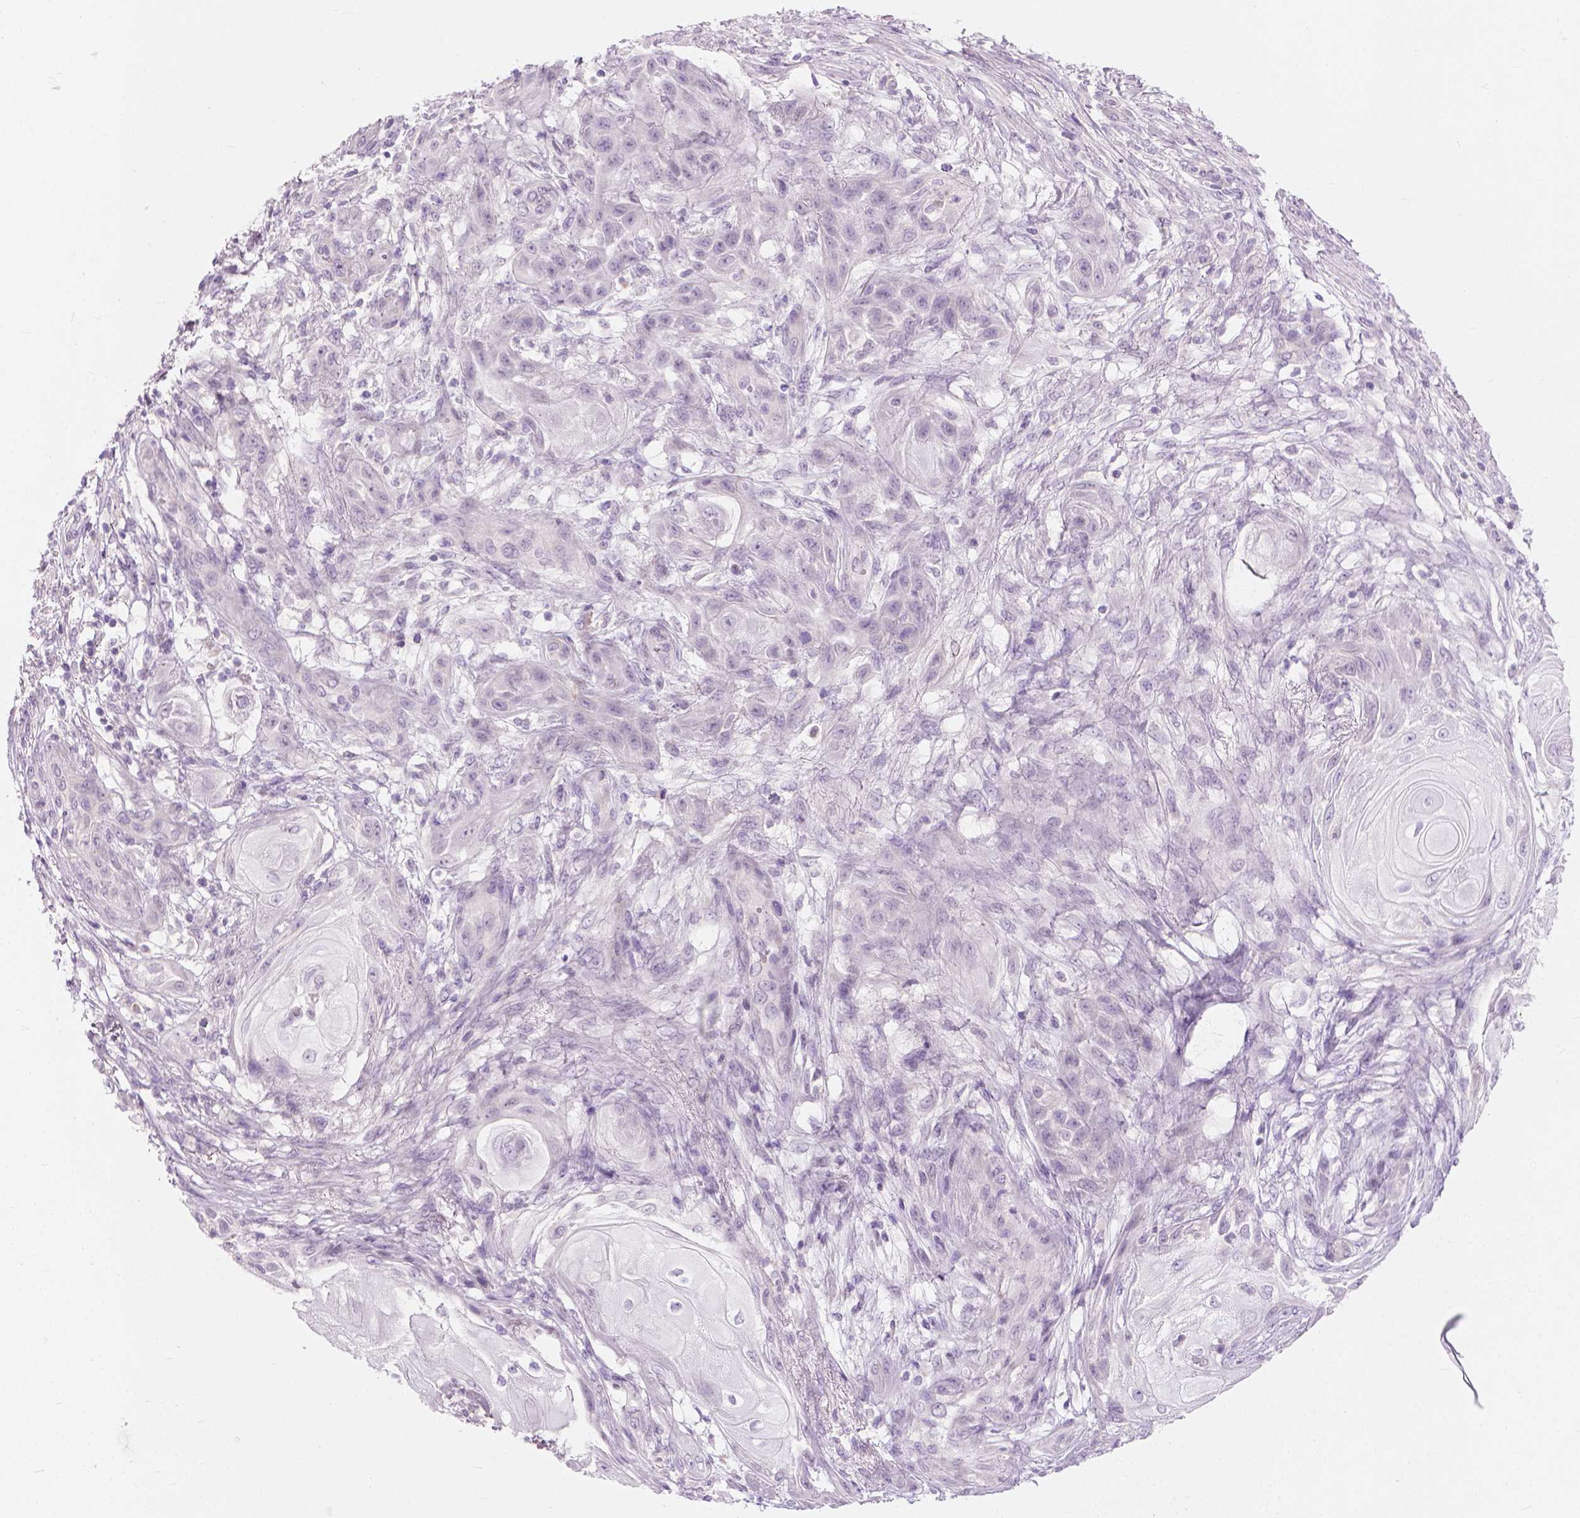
{"staining": {"intensity": "negative", "quantity": "none", "location": "none"}, "tissue": "skin cancer", "cell_type": "Tumor cells", "image_type": "cancer", "snomed": [{"axis": "morphology", "description": "Squamous cell carcinoma, NOS"}, {"axis": "topography", "description": "Skin"}], "caption": "A histopathology image of skin cancer stained for a protein demonstrates no brown staining in tumor cells.", "gene": "KRT73", "patient": {"sex": "male", "age": 62}}